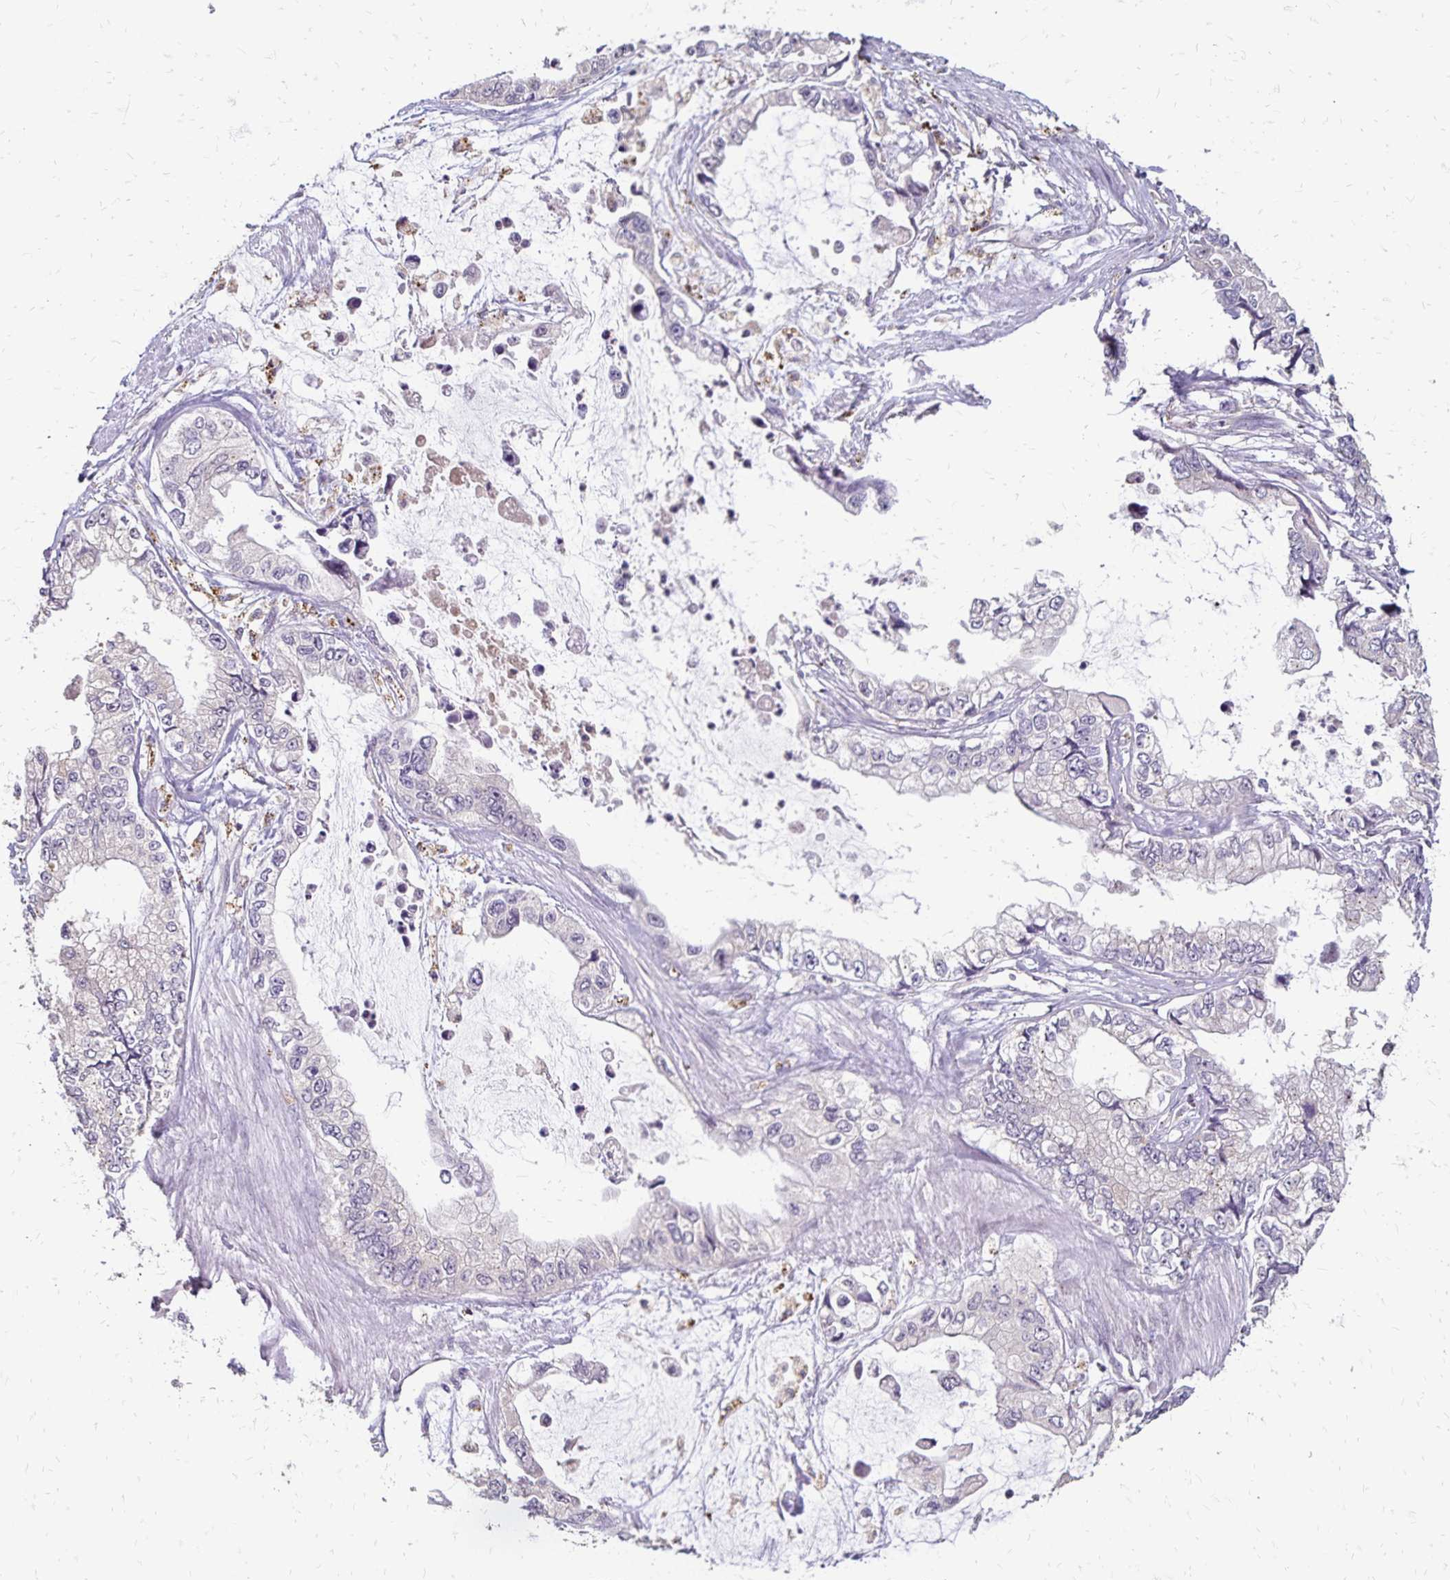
{"staining": {"intensity": "negative", "quantity": "none", "location": "none"}, "tissue": "stomach cancer", "cell_type": "Tumor cells", "image_type": "cancer", "snomed": [{"axis": "morphology", "description": "Adenocarcinoma, NOS"}, {"axis": "topography", "description": "Pancreas"}, {"axis": "topography", "description": "Stomach, upper"}, {"axis": "topography", "description": "Stomach"}], "caption": "Protein analysis of adenocarcinoma (stomach) reveals no significant staining in tumor cells.", "gene": "EMC10", "patient": {"sex": "male", "age": 77}}